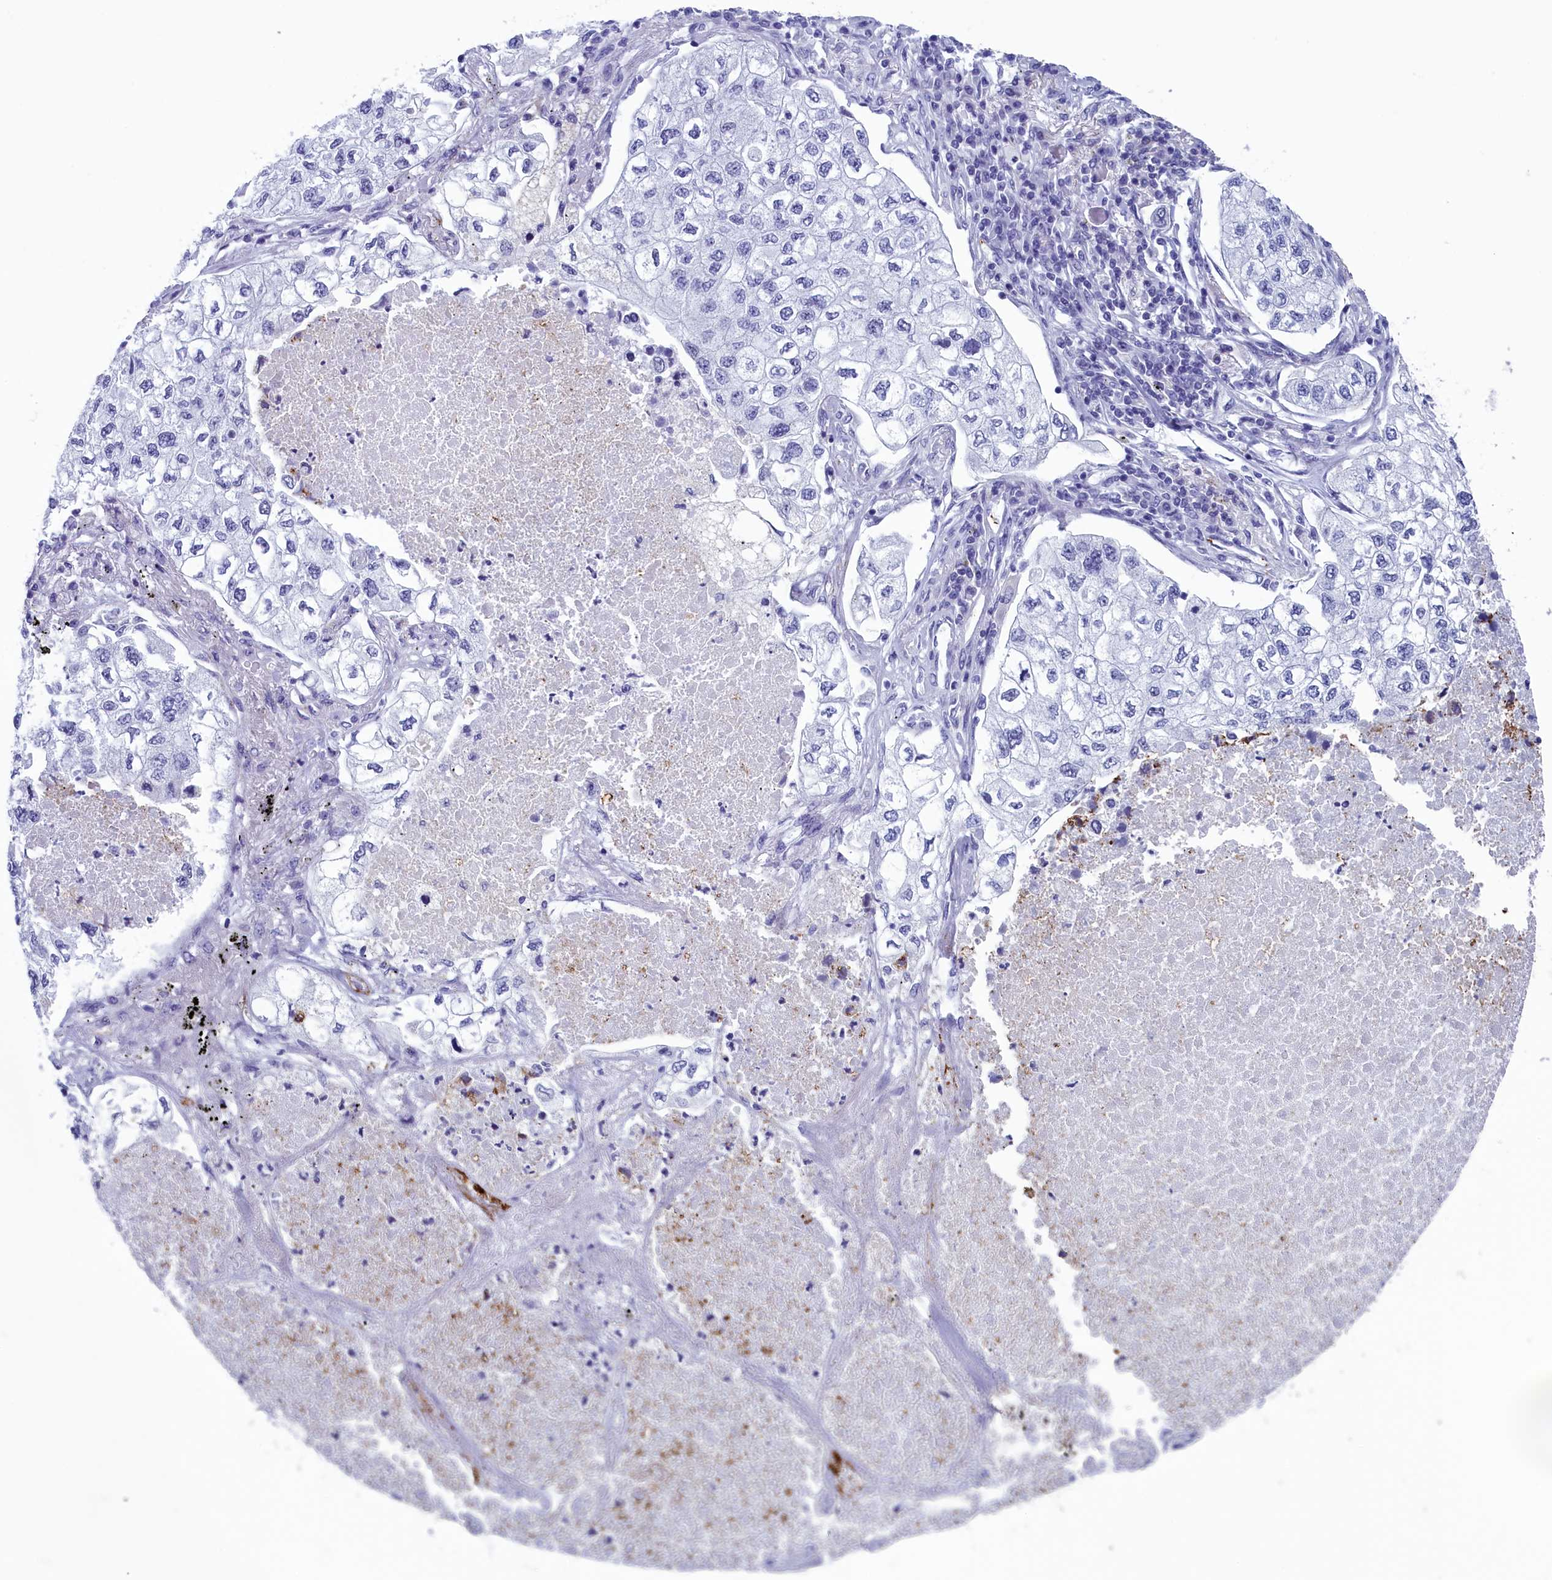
{"staining": {"intensity": "negative", "quantity": "none", "location": "none"}, "tissue": "lung cancer", "cell_type": "Tumor cells", "image_type": "cancer", "snomed": [{"axis": "morphology", "description": "Adenocarcinoma, NOS"}, {"axis": "topography", "description": "Lung"}], "caption": "IHC micrograph of lung adenocarcinoma stained for a protein (brown), which shows no expression in tumor cells.", "gene": "AIFM2", "patient": {"sex": "male", "age": 63}}